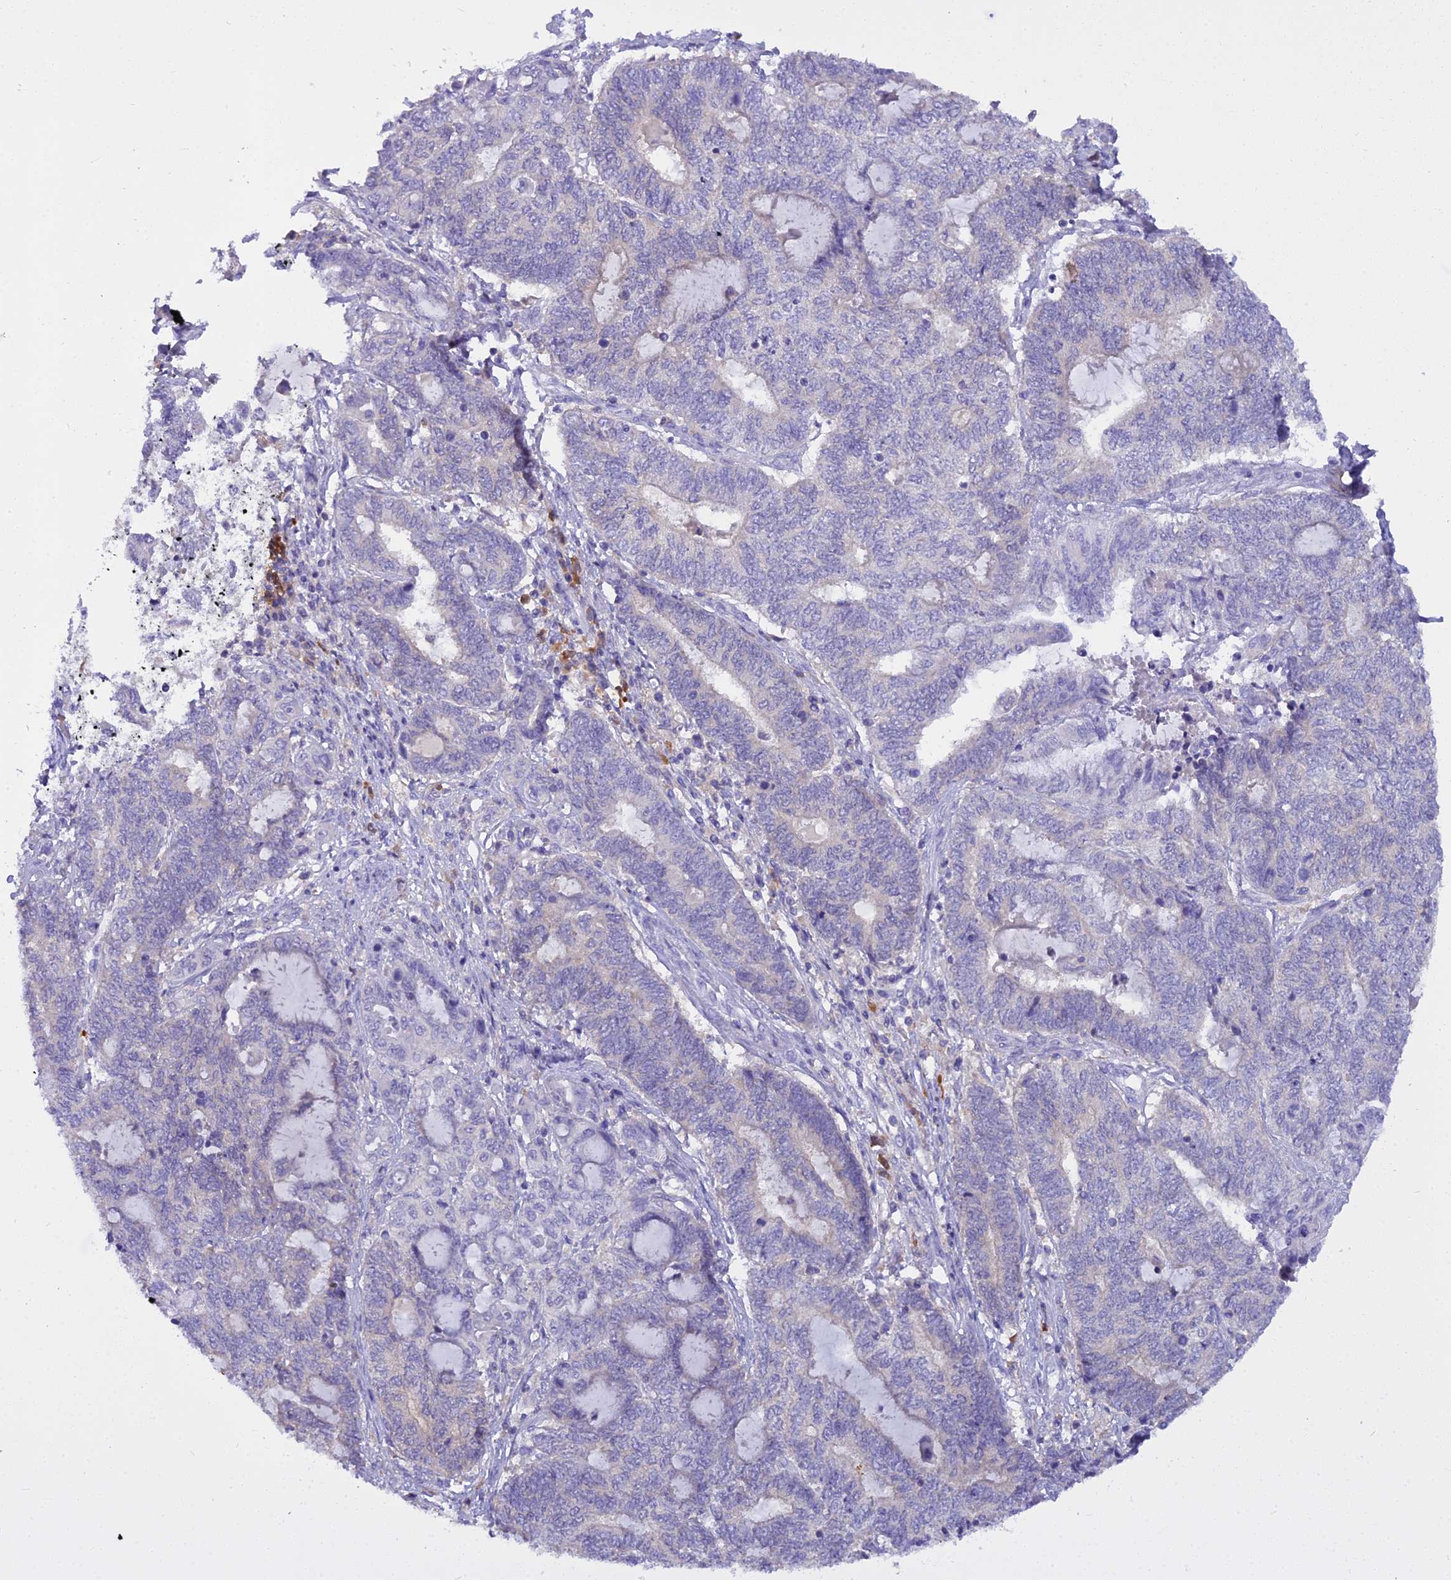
{"staining": {"intensity": "negative", "quantity": "none", "location": "none"}, "tissue": "endometrial cancer", "cell_type": "Tumor cells", "image_type": "cancer", "snomed": [{"axis": "morphology", "description": "Adenocarcinoma, NOS"}, {"axis": "topography", "description": "Uterus"}, {"axis": "topography", "description": "Endometrium"}], "caption": "IHC photomicrograph of human endometrial cancer stained for a protein (brown), which demonstrates no positivity in tumor cells.", "gene": "BLNK", "patient": {"sex": "female", "age": 70}}